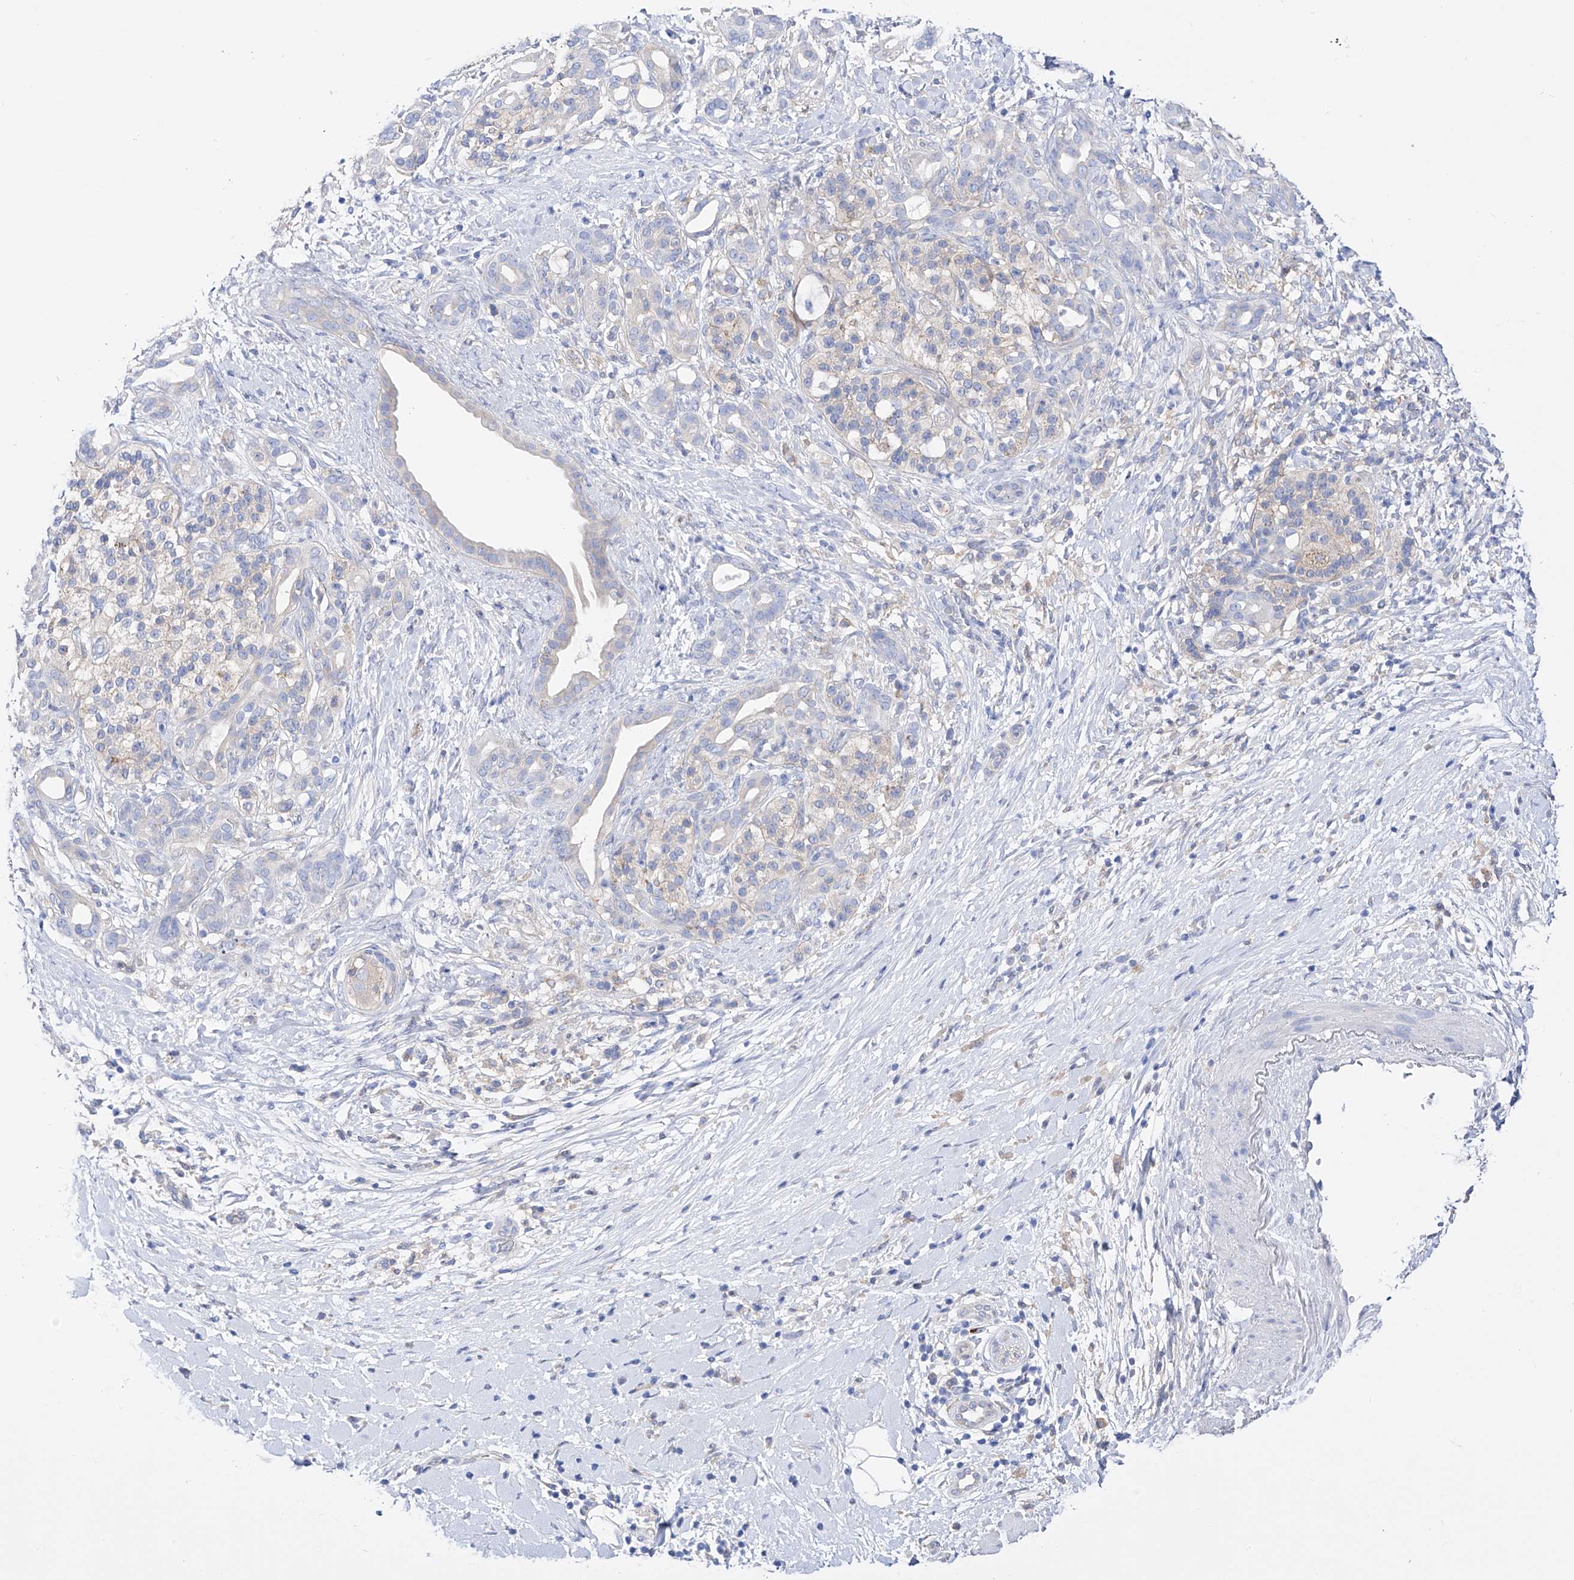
{"staining": {"intensity": "negative", "quantity": "none", "location": "none"}, "tissue": "pancreatic cancer", "cell_type": "Tumor cells", "image_type": "cancer", "snomed": [{"axis": "morphology", "description": "Adenocarcinoma, NOS"}, {"axis": "topography", "description": "Pancreas"}], "caption": "DAB immunohistochemical staining of pancreatic adenocarcinoma reveals no significant expression in tumor cells.", "gene": "ZNF653", "patient": {"sex": "male", "age": 58}}